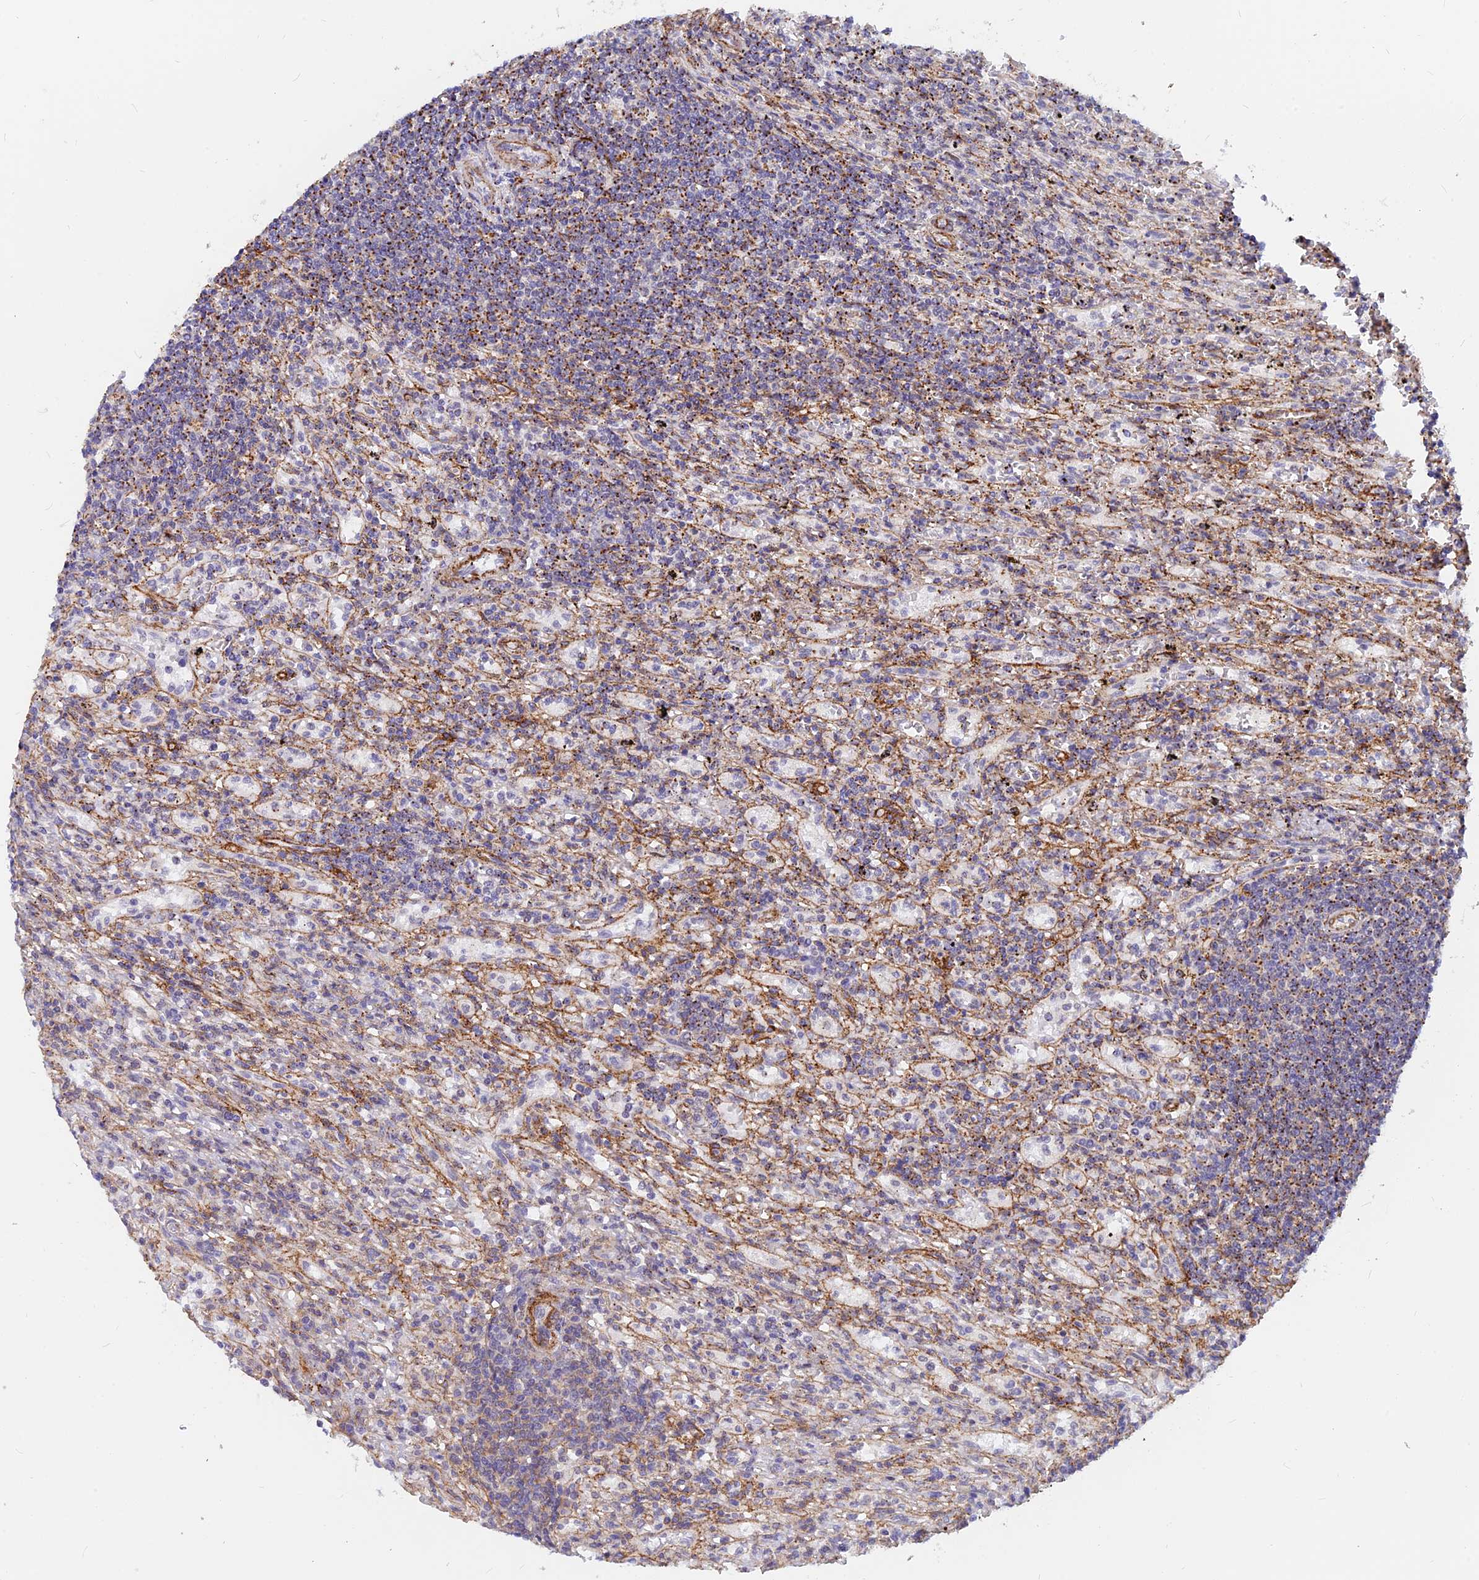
{"staining": {"intensity": "moderate", "quantity": "25%-75%", "location": "cytoplasmic/membranous"}, "tissue": "lymphoma", "cell_type": "Tumor cells", "image_type": "cancer", "snomed": [{"axis": "morphology", "description": "Malignant lymphoma, non-Hodgkin's type, Low grade"}, {"axis": "topography", "description": "Spleen"}], "caption": "Lymphoma stained with DAB immunohistochemistry (IHC) demonstrates medium levels of moderate cytoplasmic/membranous expression in about 25%-75% of tumor cells.", "gene": "VSTM2L", "patient": {"sex": "male", "age": 76}}